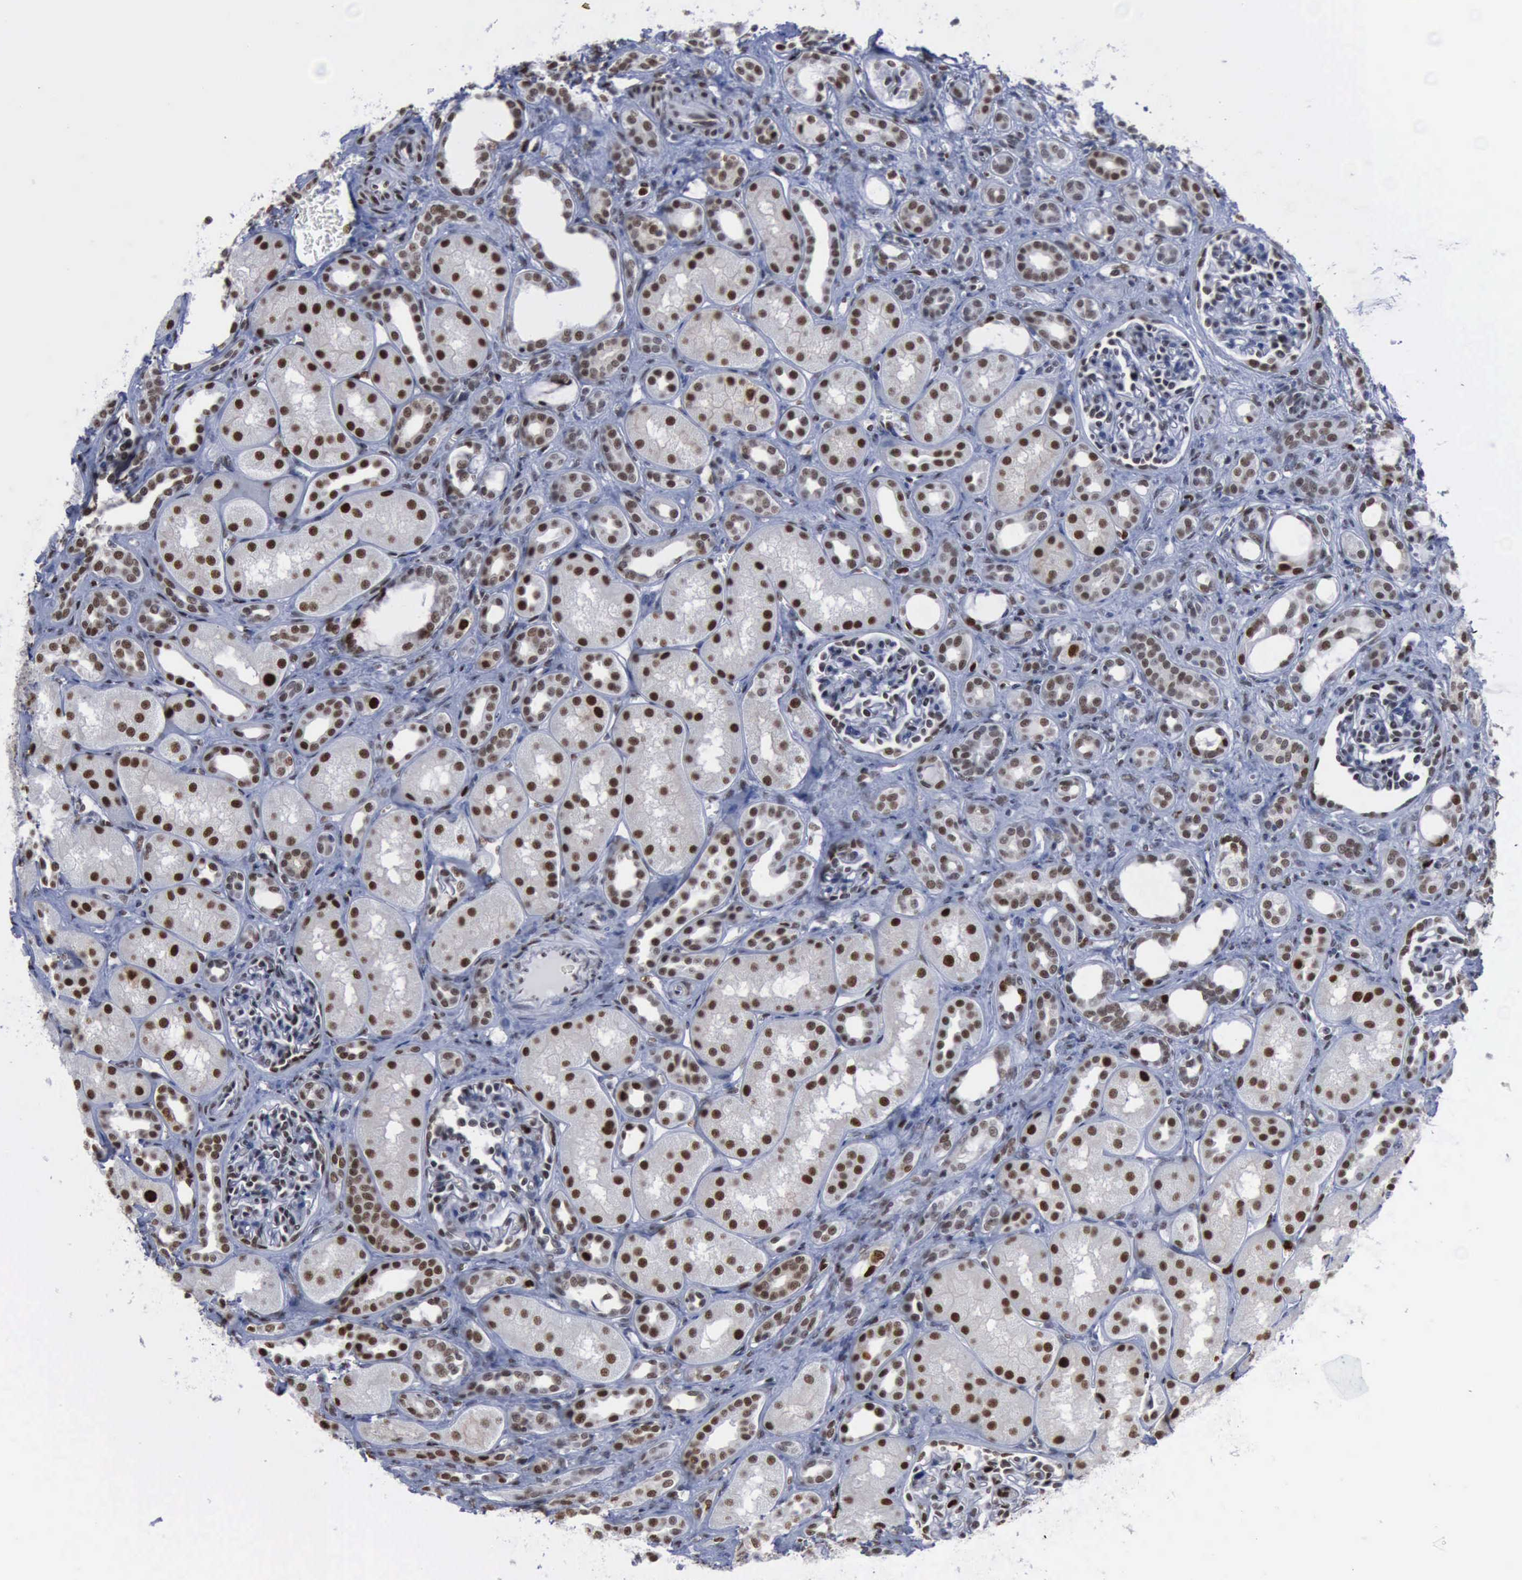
{"staining": {"intensity": "negative", "quantity": "none", "location": "none"}, "tissue": "kidney", "cell_type": "Cells in glomeruli", "image_type": "normal", "snomed": [{"axis": "morphology", "description": "Normal tissue, NOS"}, {"axis": "topography", "description": "Kidney"}], "caption": "This is a image of IHC staining of normal kidney, which shows no staining in cells in glomeruli. The staining is performed using DAB (3,3'-diaminobenzidine) brown chromogen with nuclei counter-stained in using hematoxylin.", "gene": "PCNA", "patient": {"sex": "male", "age": 7}}